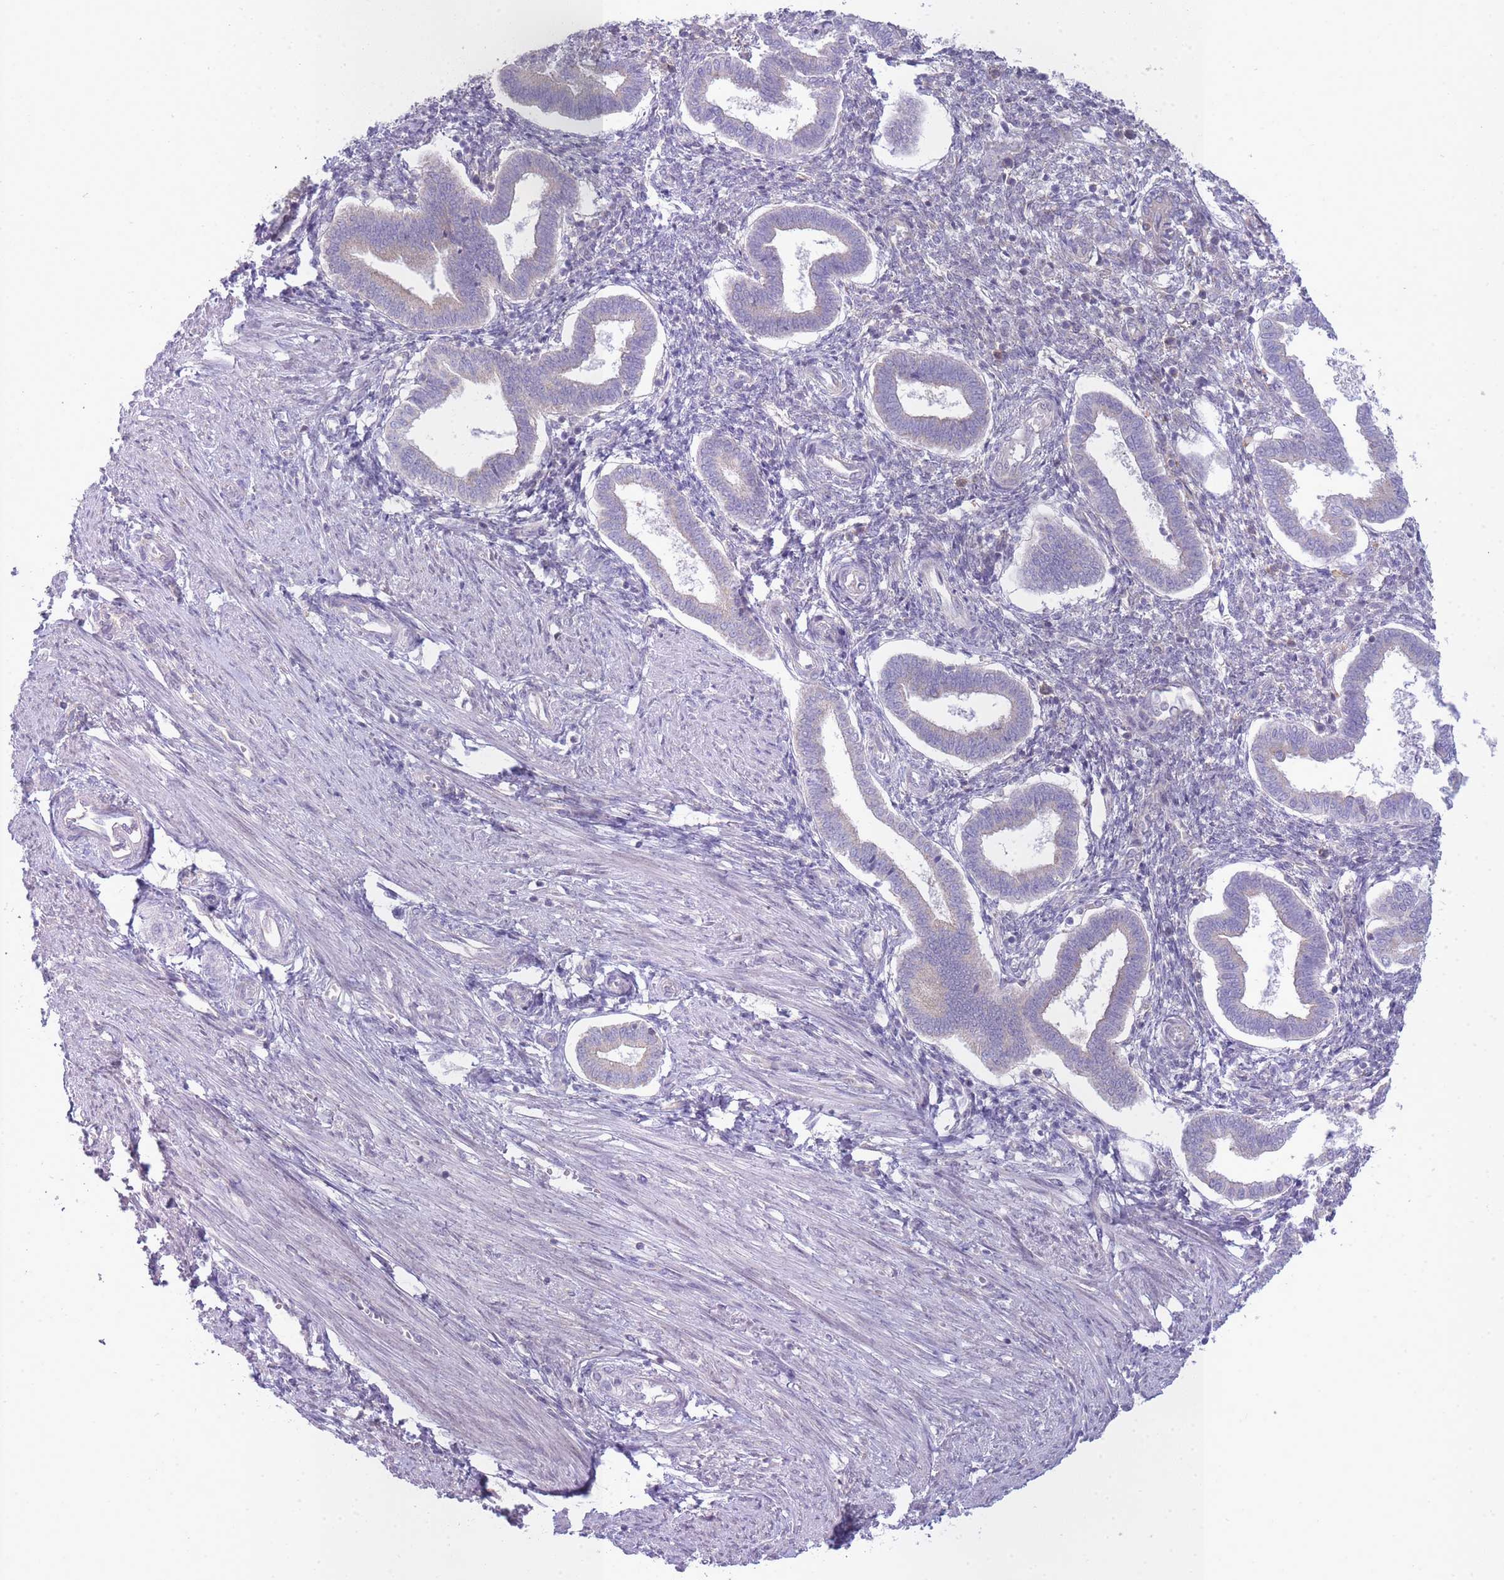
{"staining": {"intensity": "negative", "quantity": "none", "location": "none"}, "tissue": "endometrium", "cell_type": "Cells in endometrial stroma", "image_type": "normal", "snomed": [{"axis": "morphology", "description": "Normal tissue, NOS"}, {"axis": "topography", "description": "Endometrium"}], "caption": "Cells in endometrial stroma are negative for brown protein staining in benign endometrium. The staining was performed using DAB to visualize the protein expression in brown, while the nuclei were stained in blue with hematoxylin (Magnification: 20x).", "gene": "OR5L1", "patient": {"sex": "female", "age": 24}}